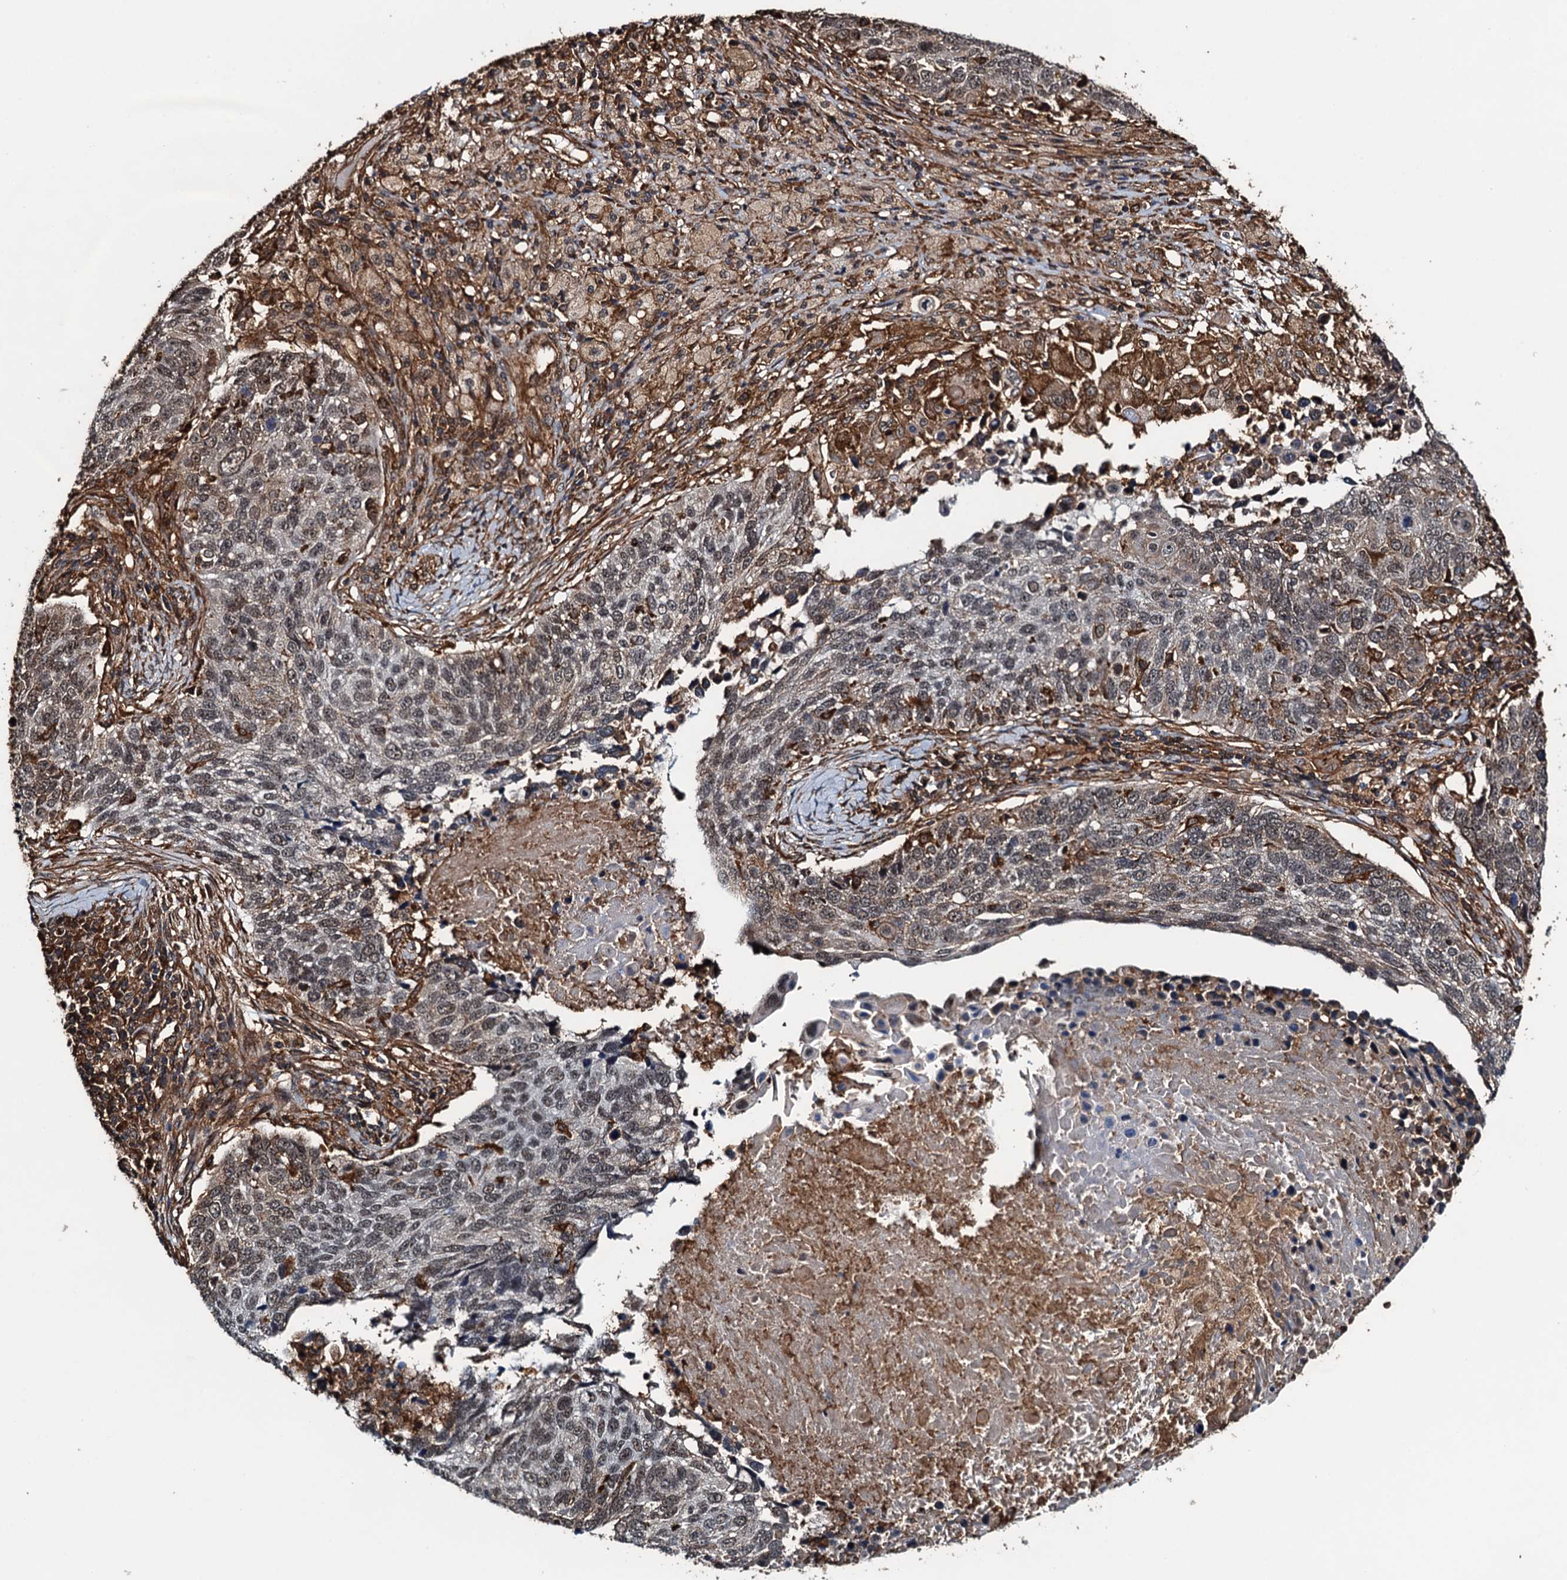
{"staining": {"intensity": "moderate", "quantity": "25%-75%", "location": "nuclear"}, "tissue": "lung cancer", "cell_type": "Tumor cells", "image_type": "cancer", "snomed": [{"axis": "morphology", "description": "Normal tissue, NOS"}, {"axis": "morphology", "description": "Squamous cell carcinoma, NOS"}, {"axis": "topography", "description": "Lymph node"}, {"axis": "topography", "description": "Lung"}], "caption": "Approximately 25%-75% of tumor cells in human lung cancer (squamous cell carcinoma) exhibit moderate nuclear protein positivity as visualized by brown immunohistochemical staining.", "gene": "WHAMM", "patient": {"sex": "male", "age": 66}}